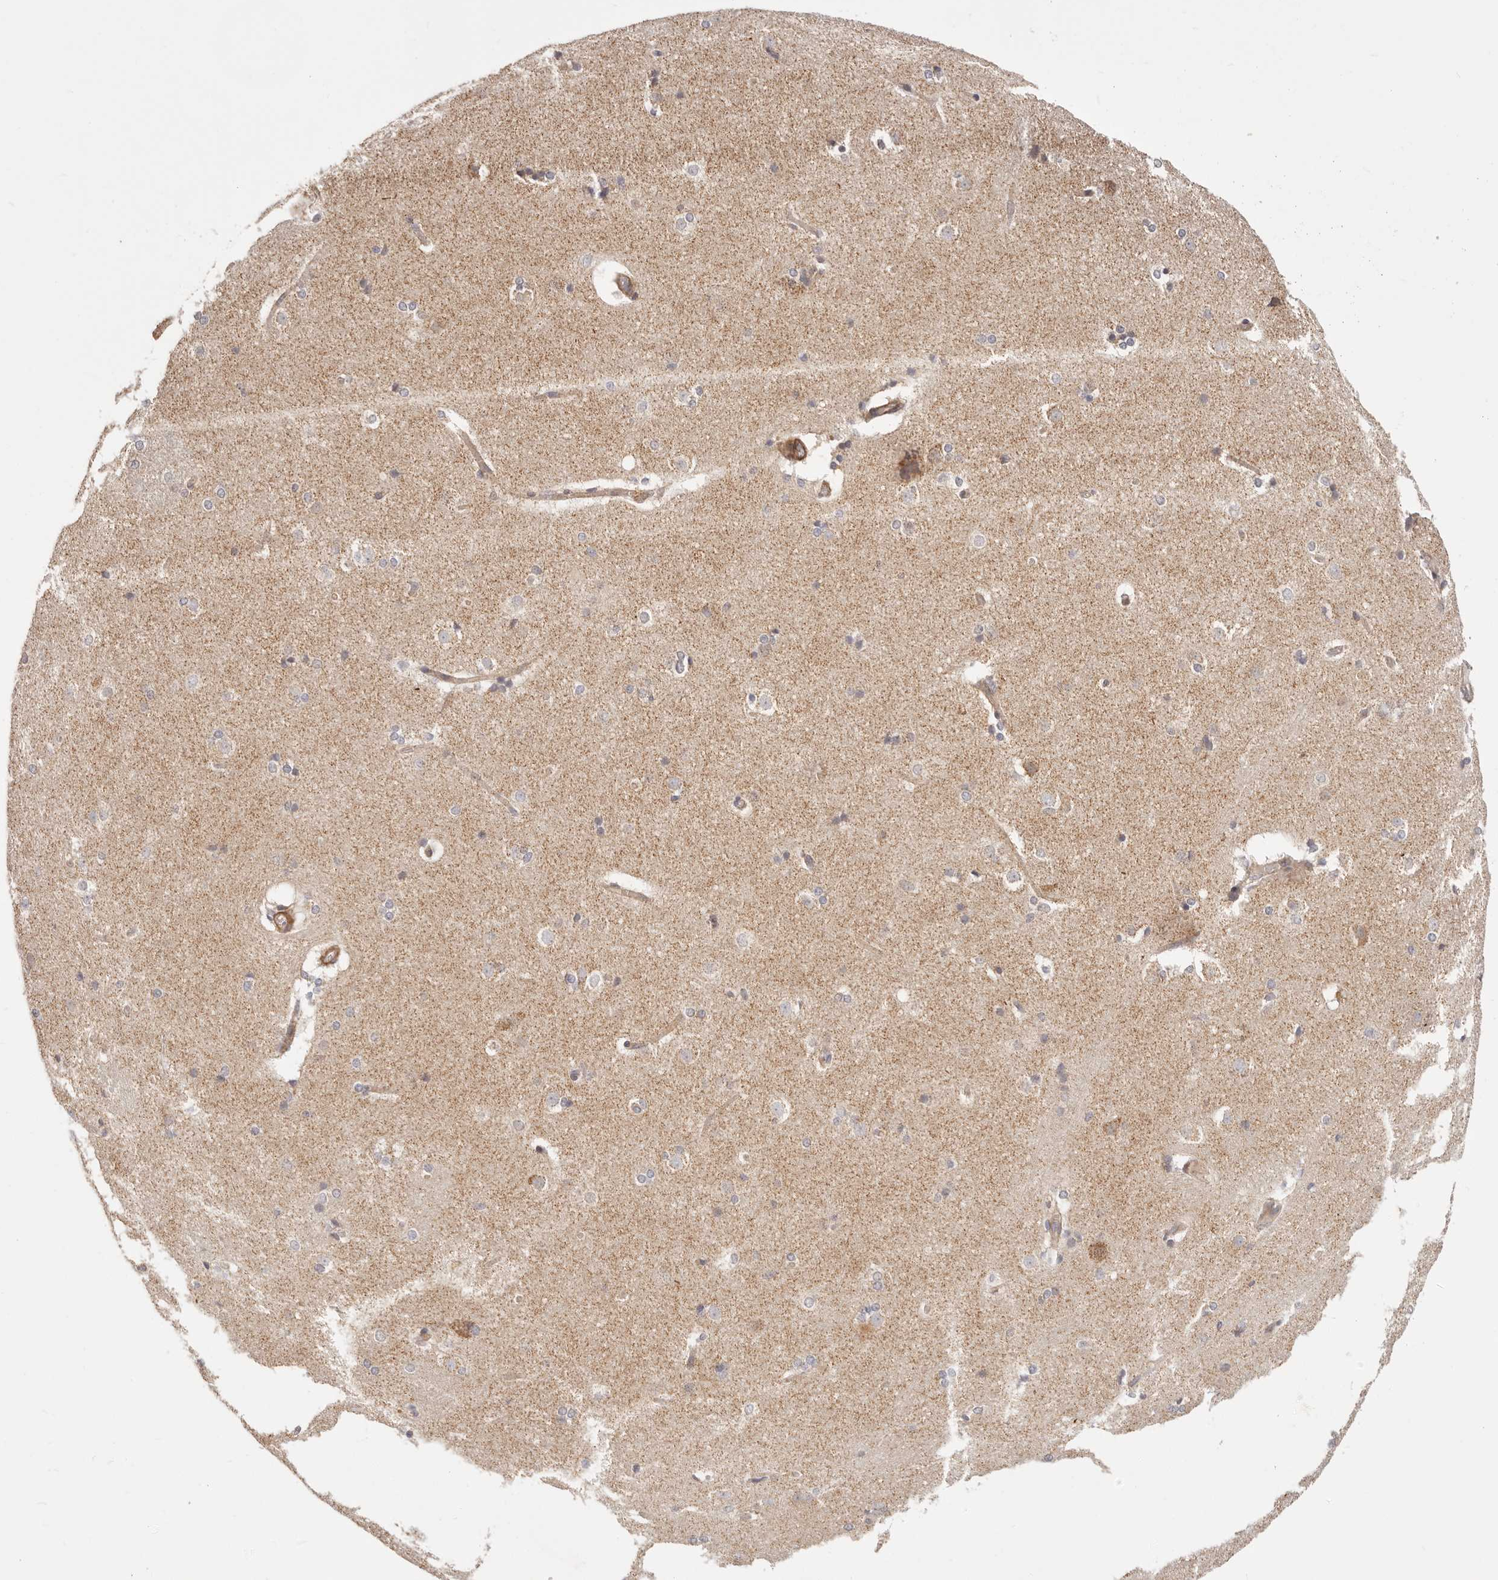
{"staining": {"intensity": "negative", "quantity": "none", "location": "none"}, "tissue": "caudate", "cell_type": "Glial cells", "image_type": "normal", "snomed": [{"axis": "morphology", "description": "Normal tissue, NOS"}, {"axis": "topography", "description": "Lateral ventricle wall"}], "caption": "Unremarkable caudate was stained to show a protein in brown. There is no significant expression in glial cells.", "gene": "KCMF1", "patient": {"sex": "female", "age": 19}}